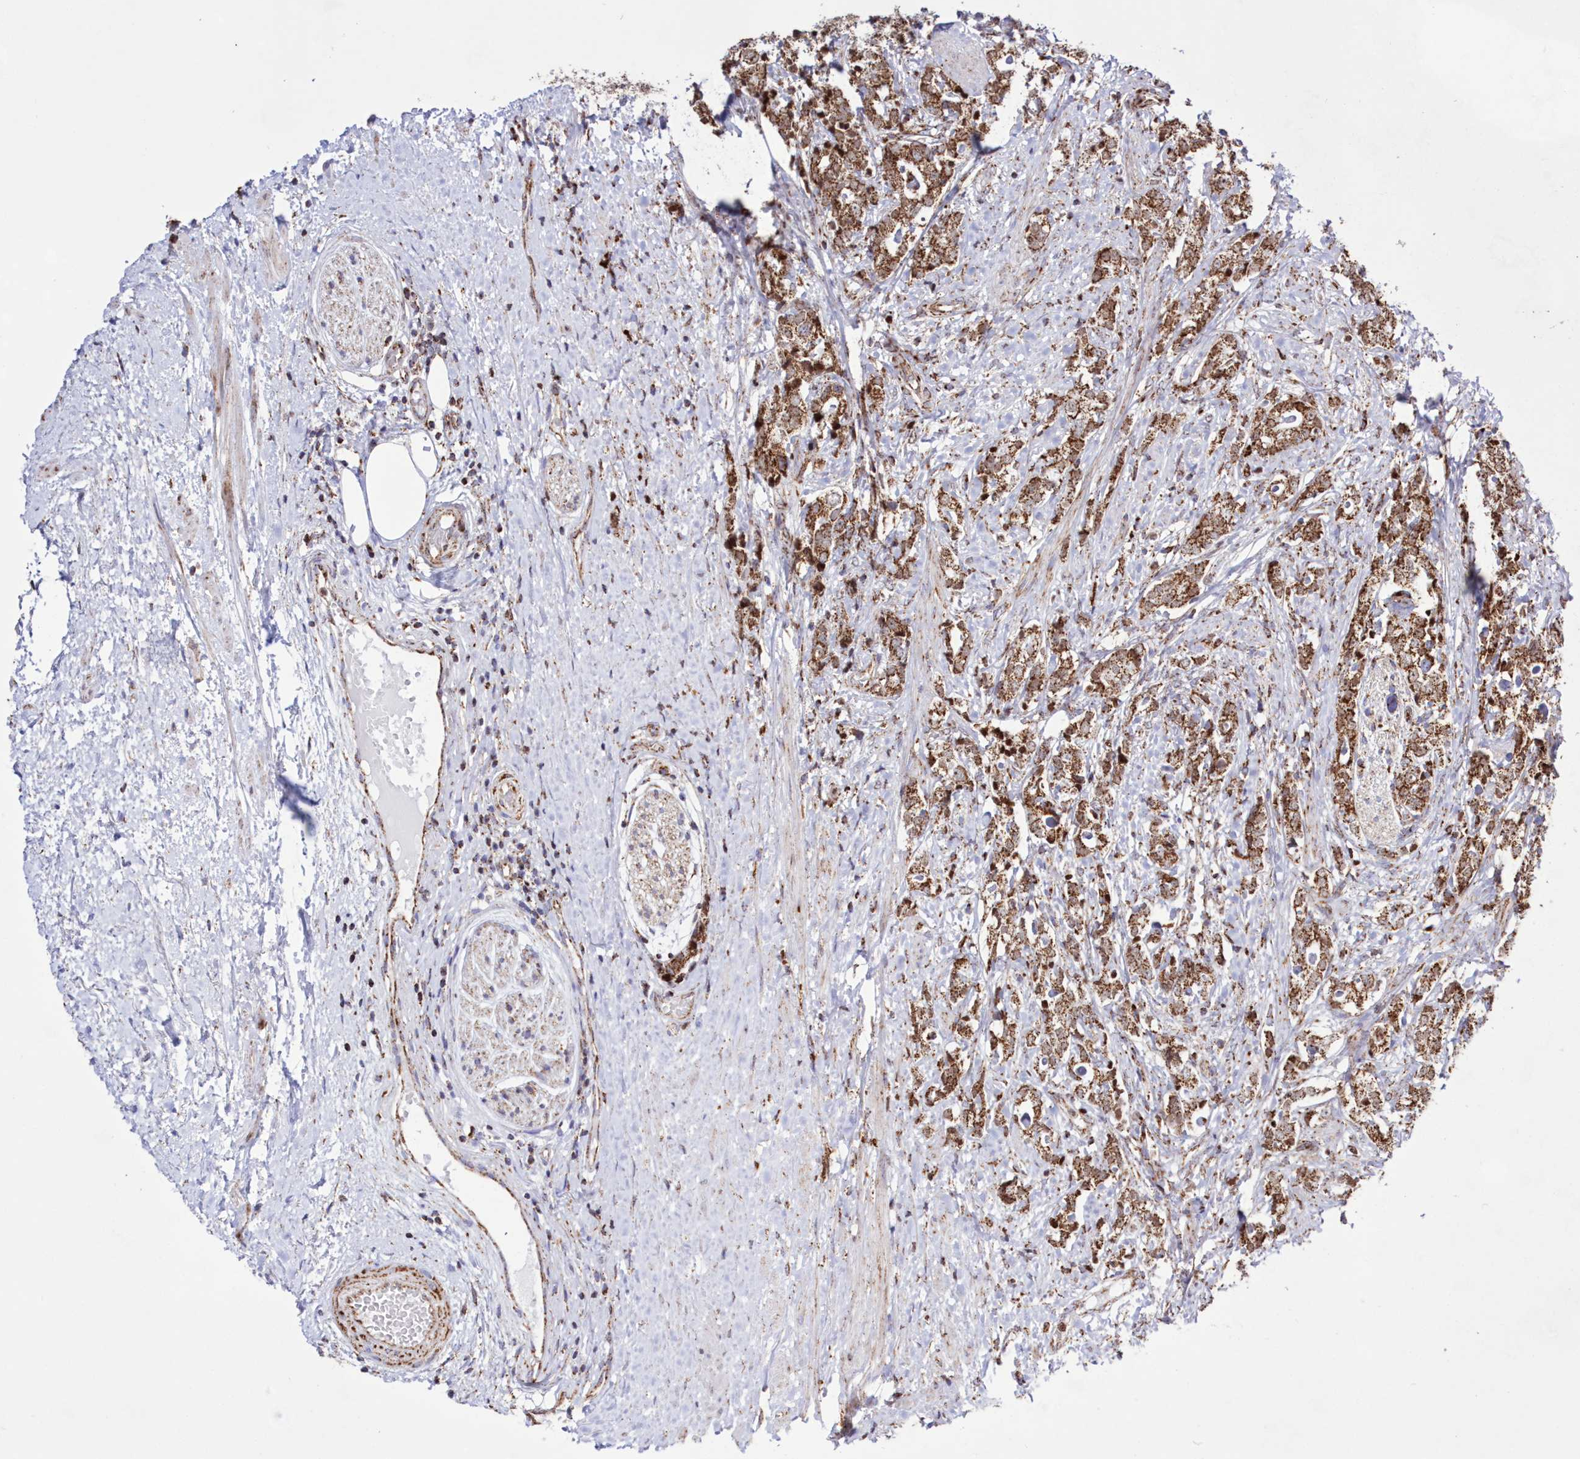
{"staining": {"intensity": "moderate", "quantity": ">75%", "location": "cytoplasmic/membranous"}, "tissue": "prostate cancer", "cell_type": "Tumor cells", "image_type": "cancer", "snomed": [{"axis": "morphology", "description": "Adenocarcinoma, High grade"}, {"axis": "topography", "description": "Prostate"}], "caption": "Moderate cytoplasmic/membranous positivity is present in about >75% of tumor cells in adenocarcinoma (high-grade) (prostate).", "gene": "HADHB", "patient": {"sex": "male", "age": 69}}